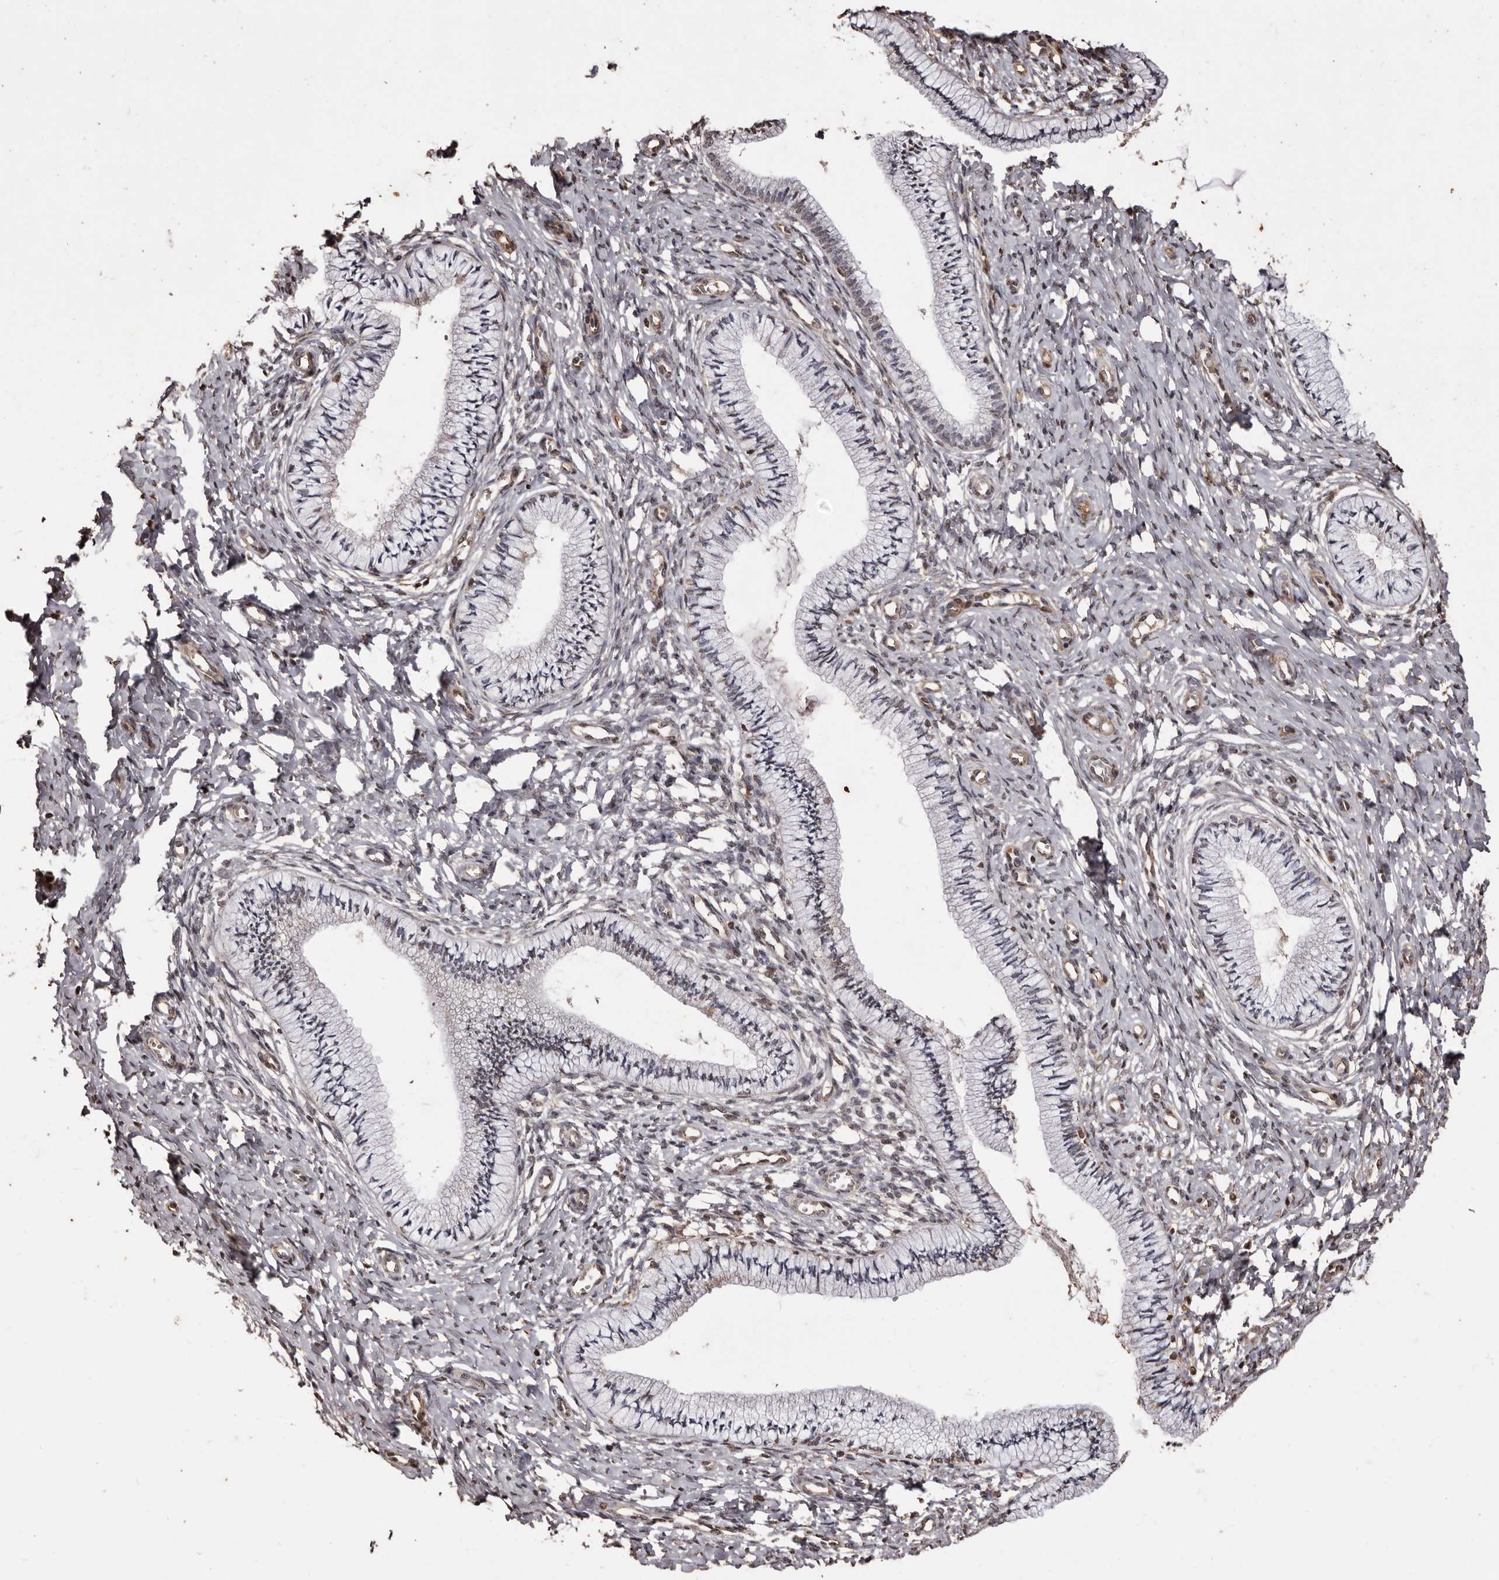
{"staining": {"intensity": "negative", "quantity": "none", "location": "none"}, "tissue": "cervix", "cell_type": "Glandular cells", "image_type": "normal", "snomed": [{"axis": "morphology", "description": "Normal tissue, NOS"}, {"axis": "topography", "description": "Cervix"}], "caption": "IHC of normal cervix reveals no positivity in glandular cells. The staining was performed using DAB to visualize the protein expression in brown, while the nuclei were stained in blue with hematoxylin (Magnification: 20x).", "gene": "NAV1", "patient": {"sex": "female", "age": 36}}